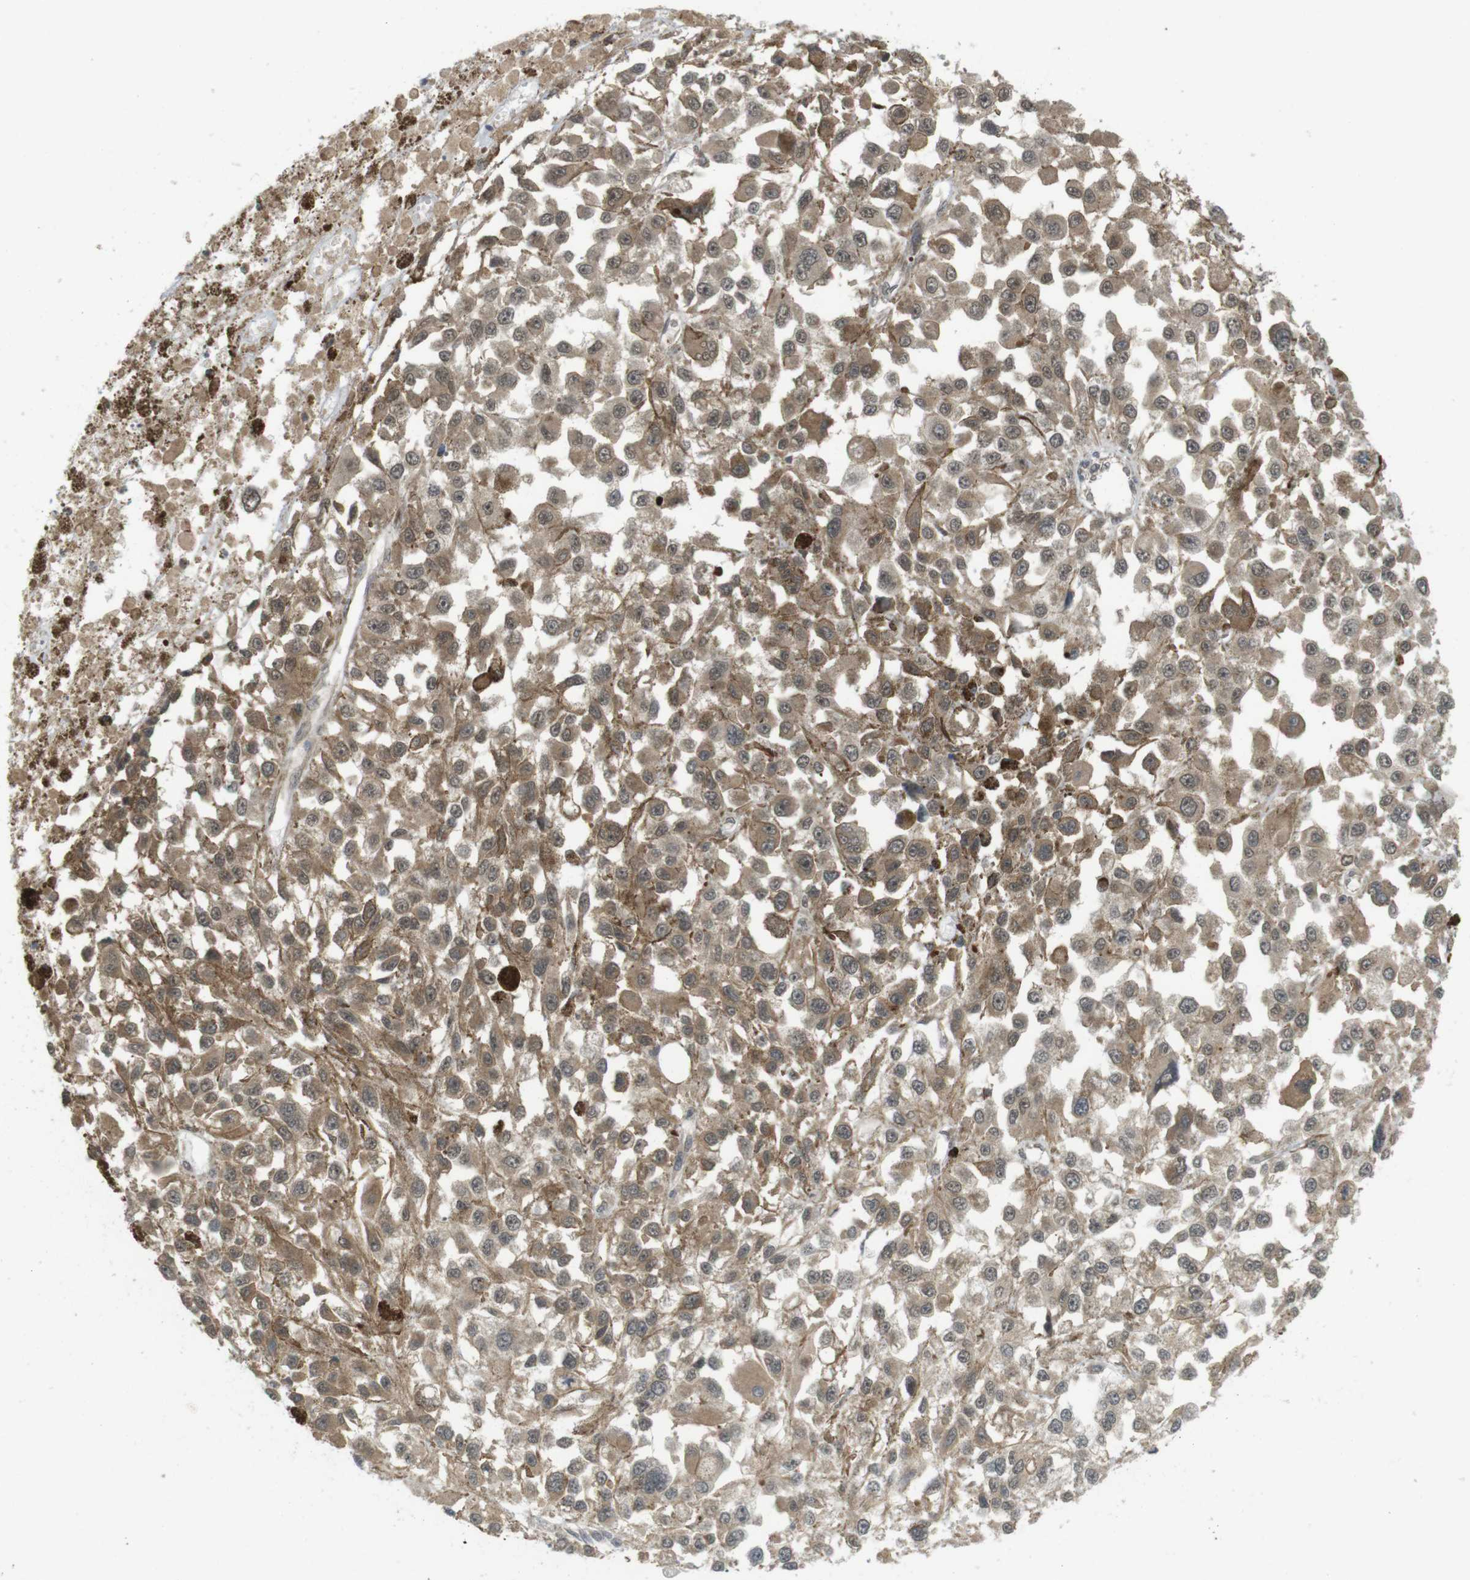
{"staining": {"intensity": "moderate", "quantity": ">75%", "location": "cytoplasmic/membranous"}, "tissue": "melanoma", "cell_type": "Tumor cells", "image_type": "cancer", "snomed": [{"axis": "morphology", "description": "Malignant melanoma, Metastatic site"}, {"axis": "topography", "description": "Lymph node"}], "caption": "Immunohistochemical staining of human malignant melanoma (metastatic site) reveals moderate cytoplasmic/membranous protein expression in approximately >75% of tumor cells.", "gene": "RNF130", "patient": {"sex": "male", "age": 59}}